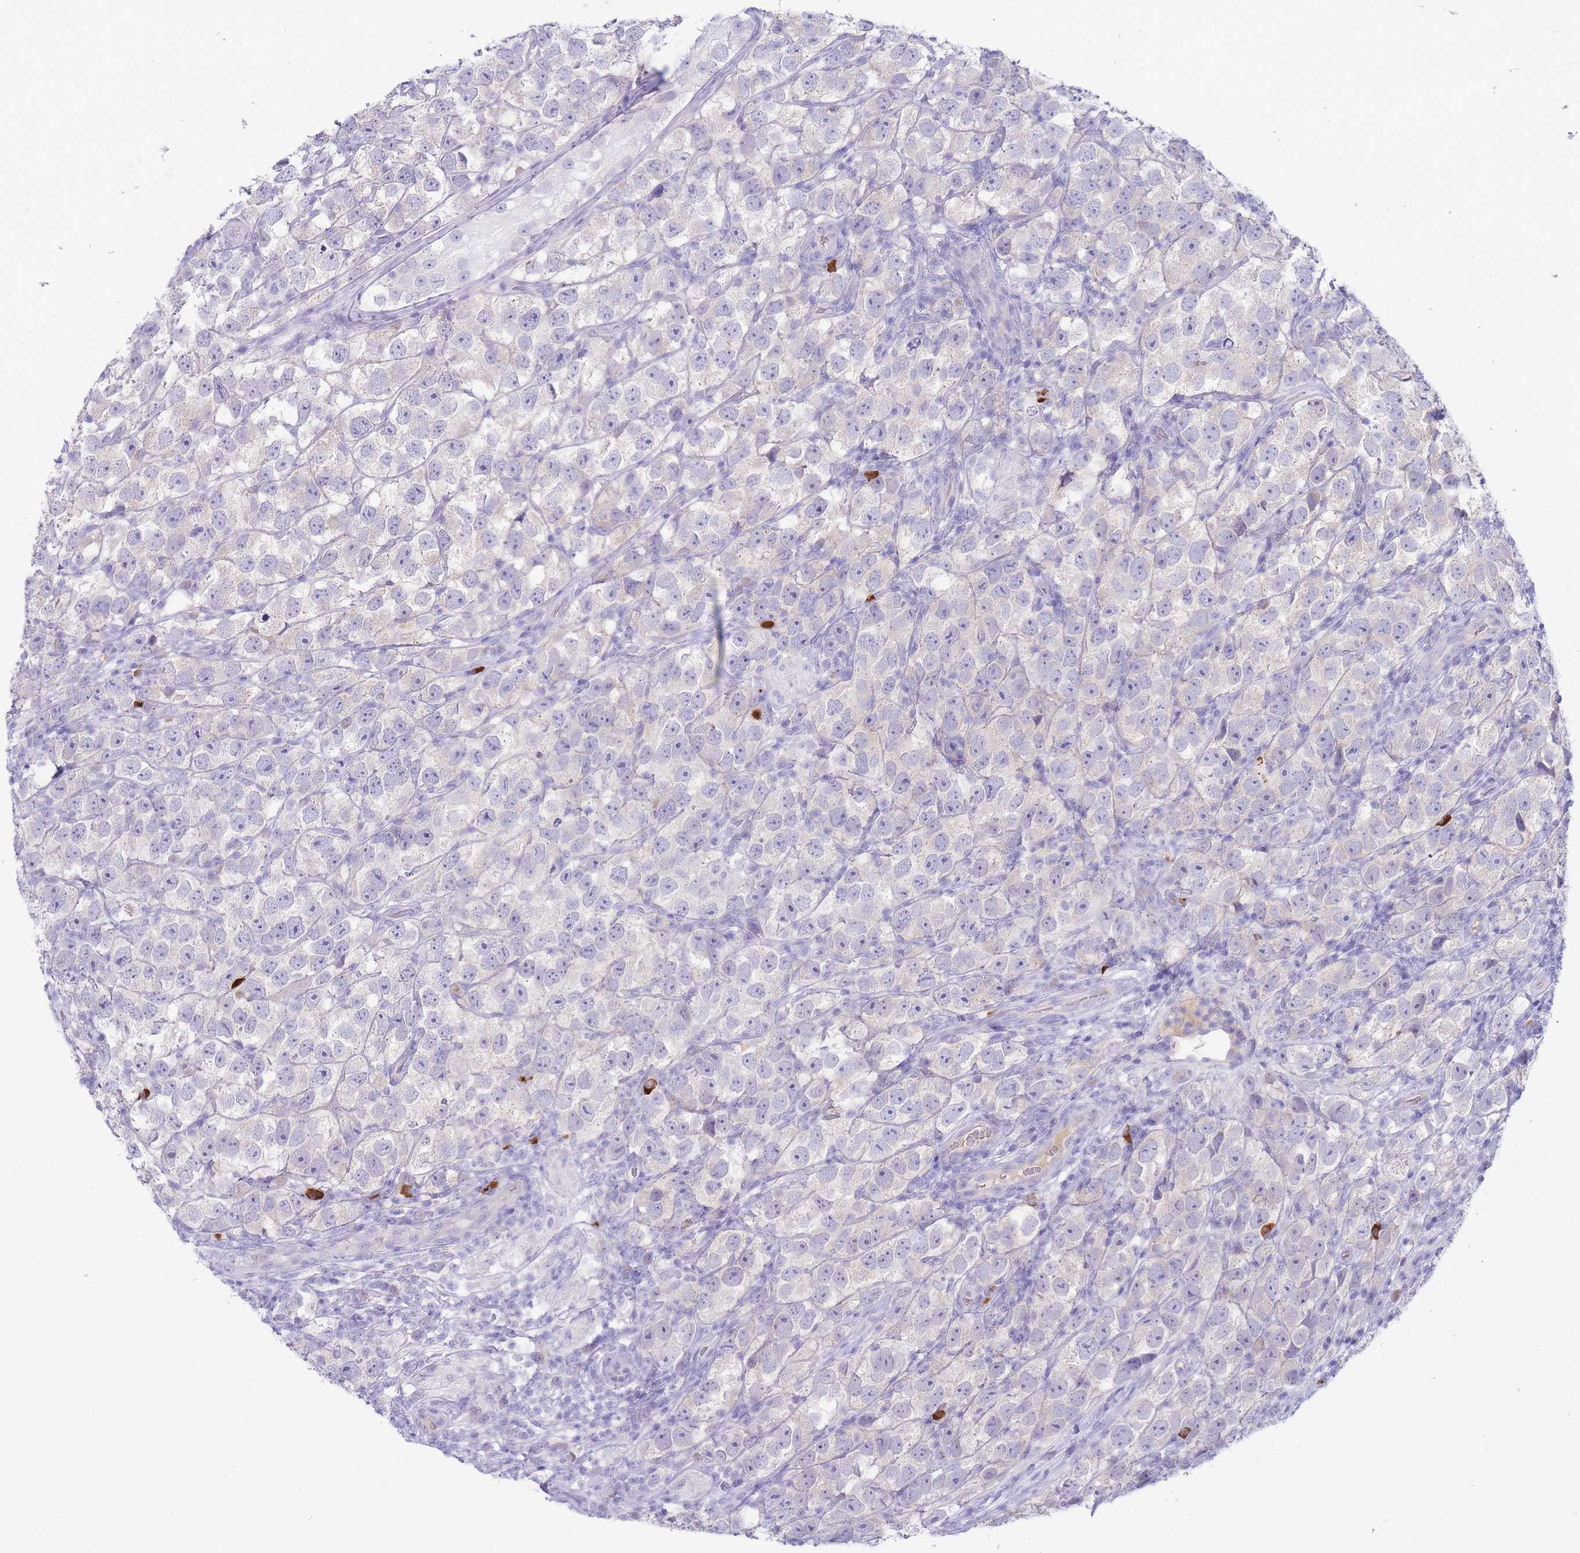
{"staining": {"intensity": "negative", "quantity": "none", "location": "none"}, "tissue": "testis cancer", "cell_type": "Tumor cells", "image_type": "cancer", "snomed": [{"axis": "morphology", "description": "Seminoma, NOS"}, {"axis": "topography", "description": "Testis"}], "caption": "There is no significant positivity in tumor cells of testis cancer.", "gene": "ASAP3", "patient": {"sex": "male", "age": 26}}